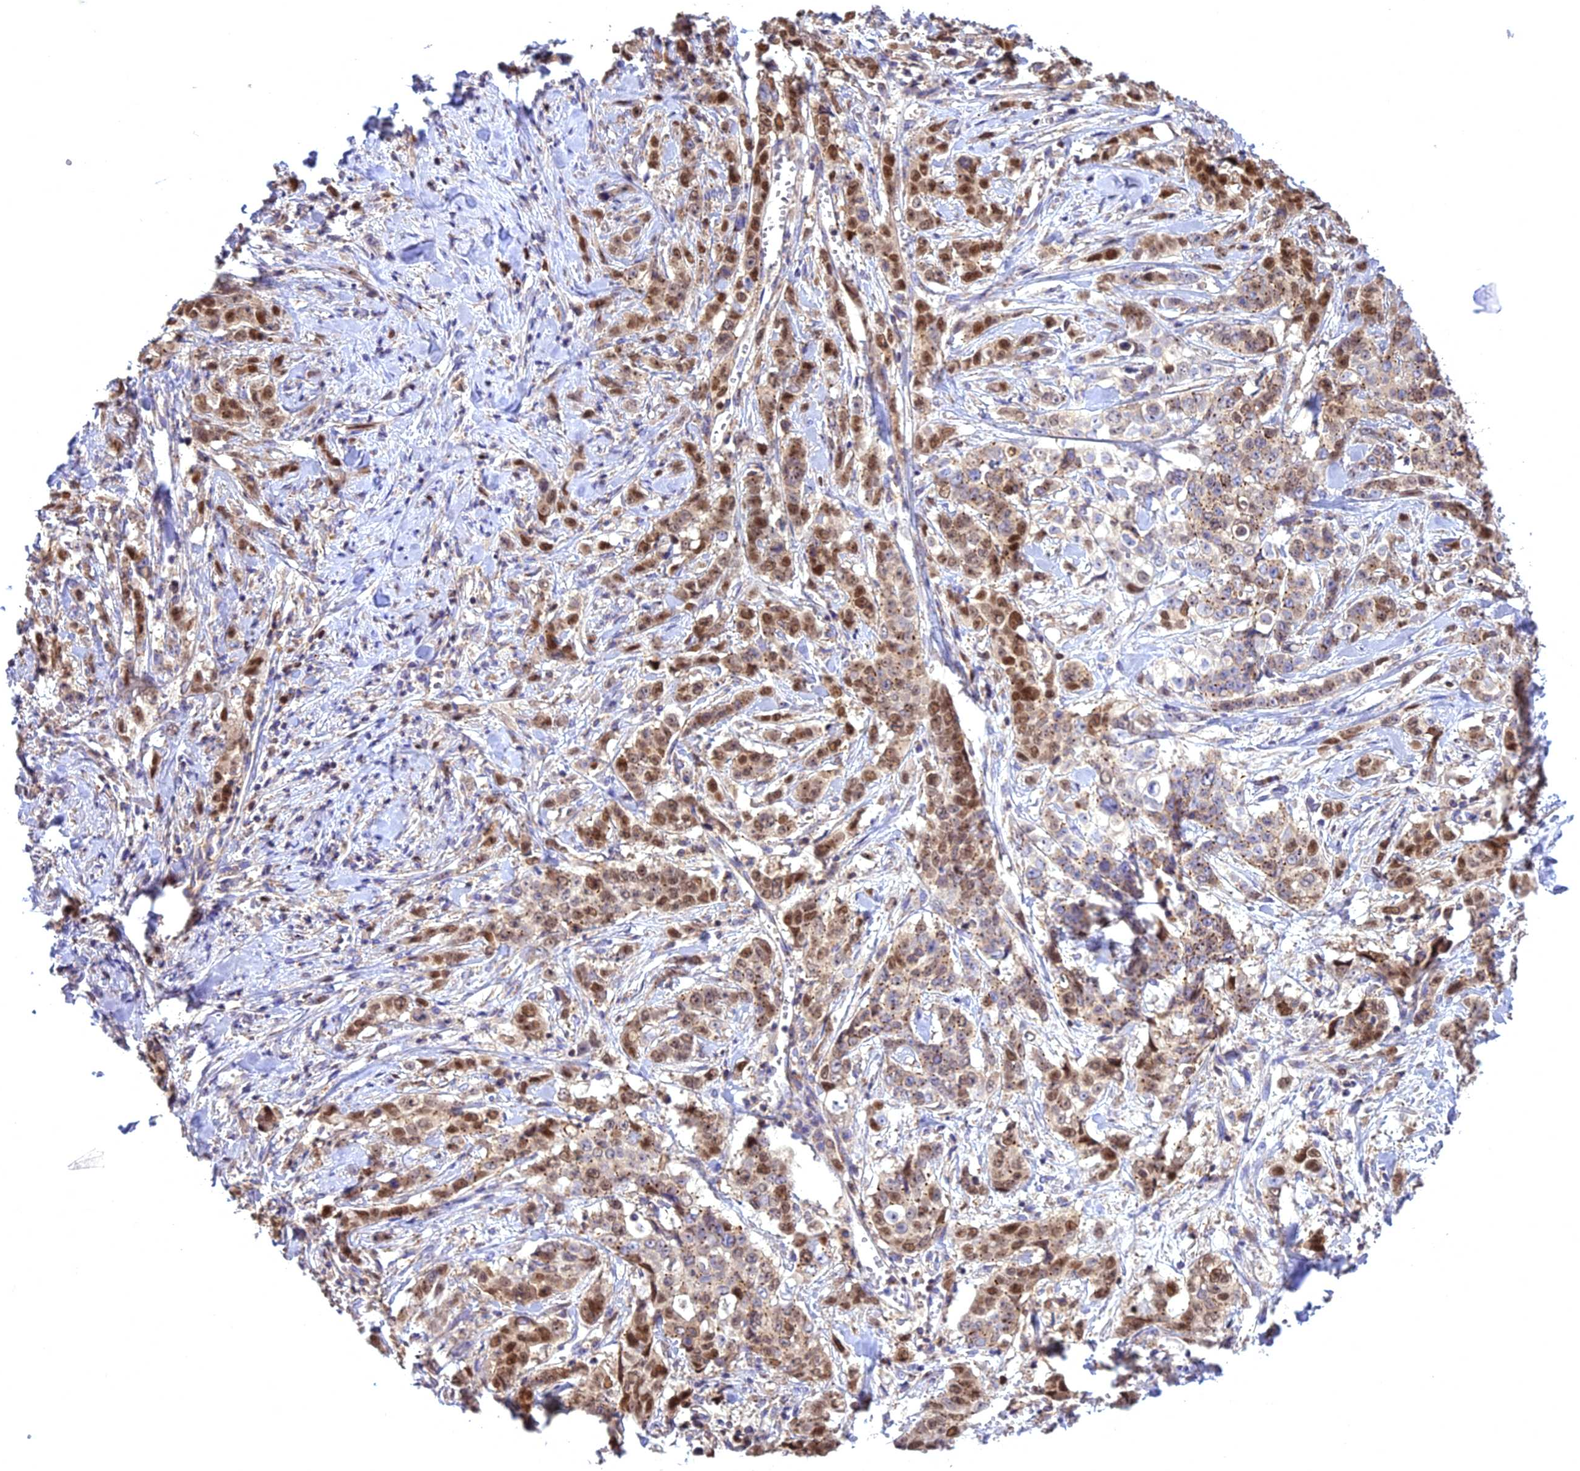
{"staining": {"intensity": "moderate", "quantity": ">75%", "location": "nuclear"}, "tissue": "stomach cancer", "cell_type": "Tumor cells", "image_type": "cancer", "snomed": [{"axis": "morphology", "description": "Adenocarcinoma, NOS"}, {"axis": "topography", "description": "Stomach, upper"}], "caption": "A histopathology image of stomach adenocarcinoma stained for a protein exhibits moderate nuclear brown staining in tumor cells.", "gene": "CENPV", "patient": {"sex": "male", "age": 62}}